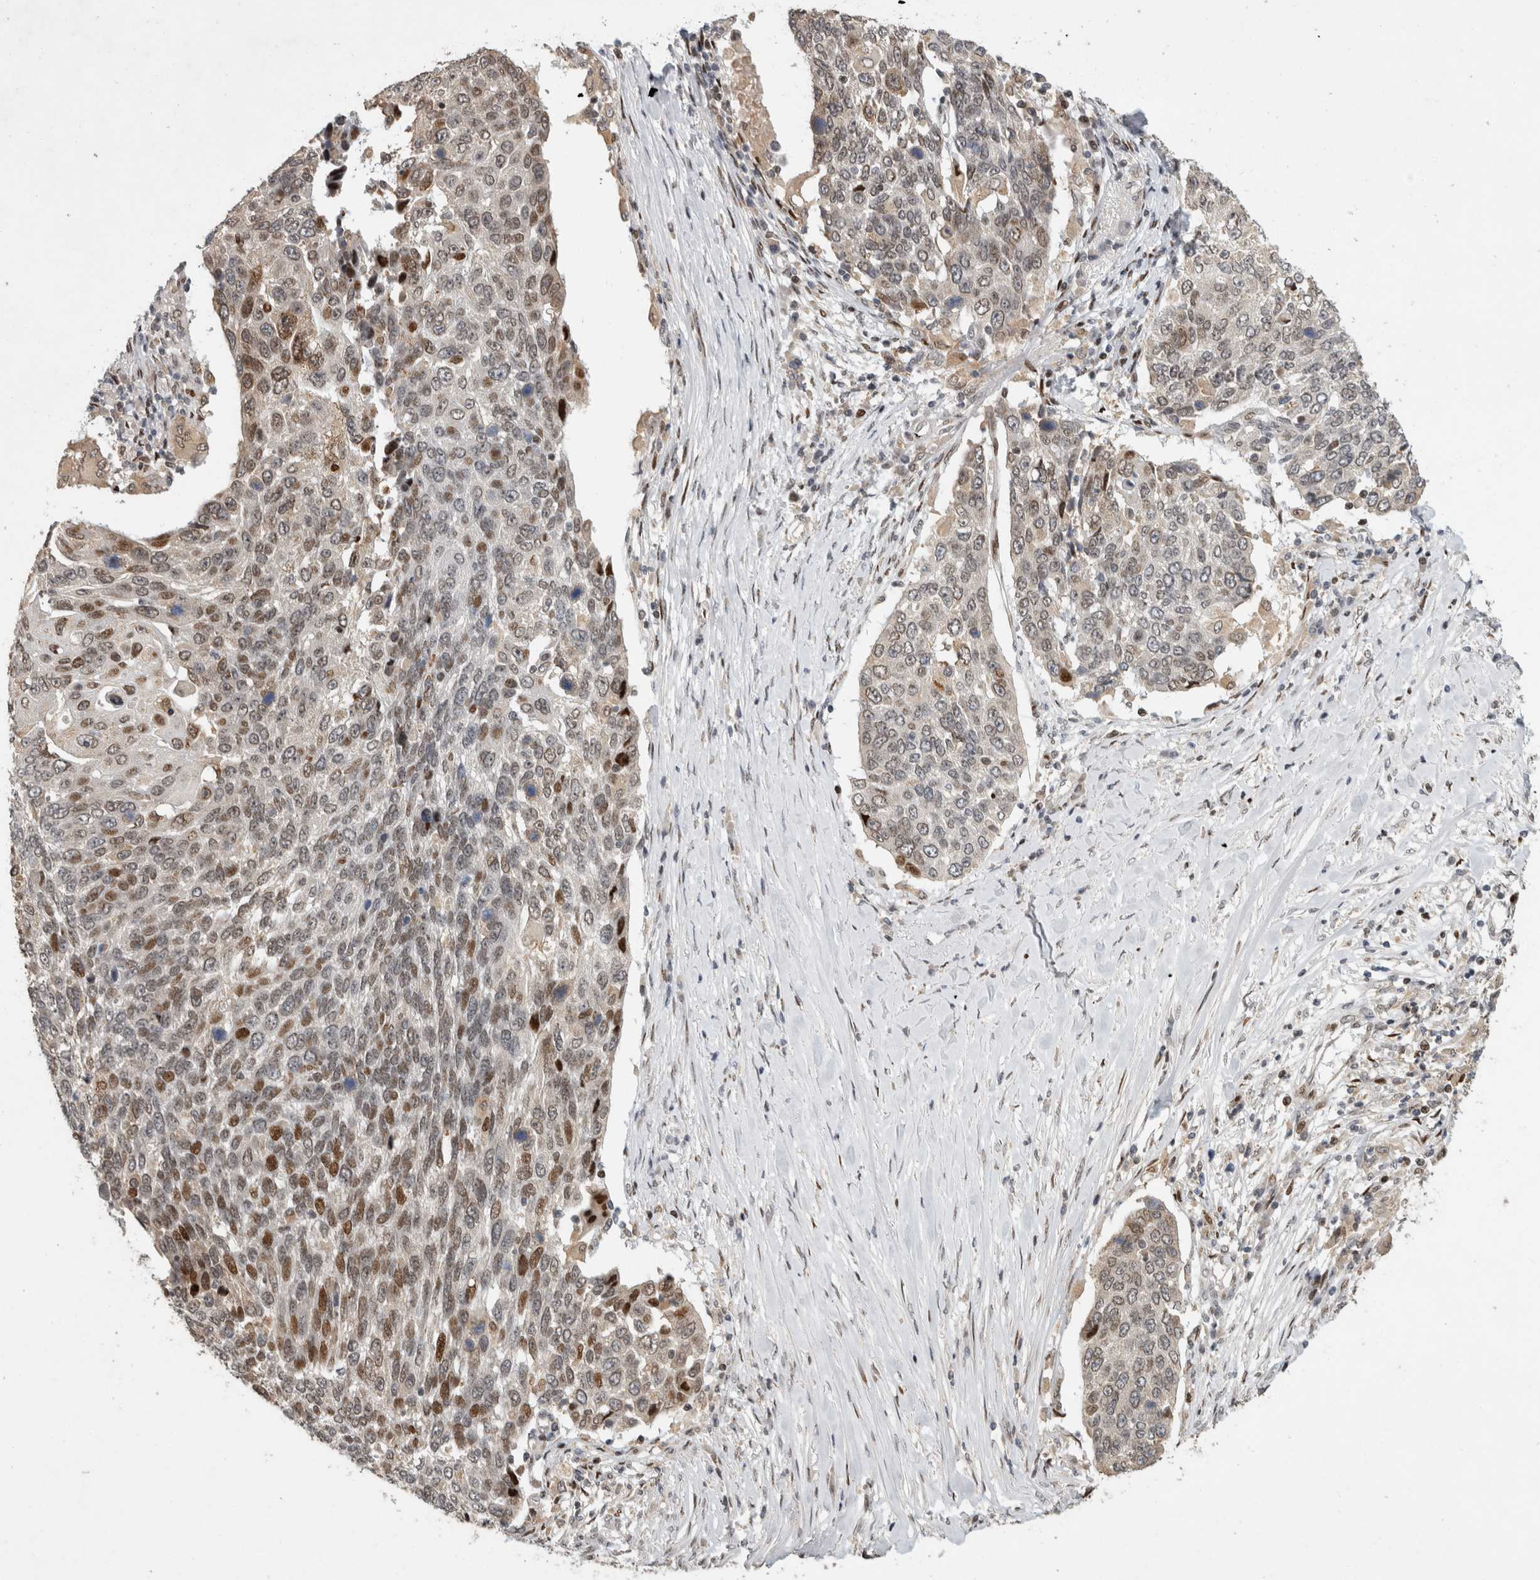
{"staining": {"intensity": "moderate", "quantity": "<25%", "location": "nuclear"}, "tissue": "lung cancer", "cell_type": "Tumor cells", "image_type": "cancer", "snomed": [{"axis": "morphology", "description": "Squamous cell carcinoma, NOS"}, {"axis": "topography", "description": "Lung"}], "caption": "Lung squamous cell carcinoma stained with a protein marker reveals moderate staining in tumor cells.", "gene": "C8orf58", "patient": {"sex": "male", "age": 66}}